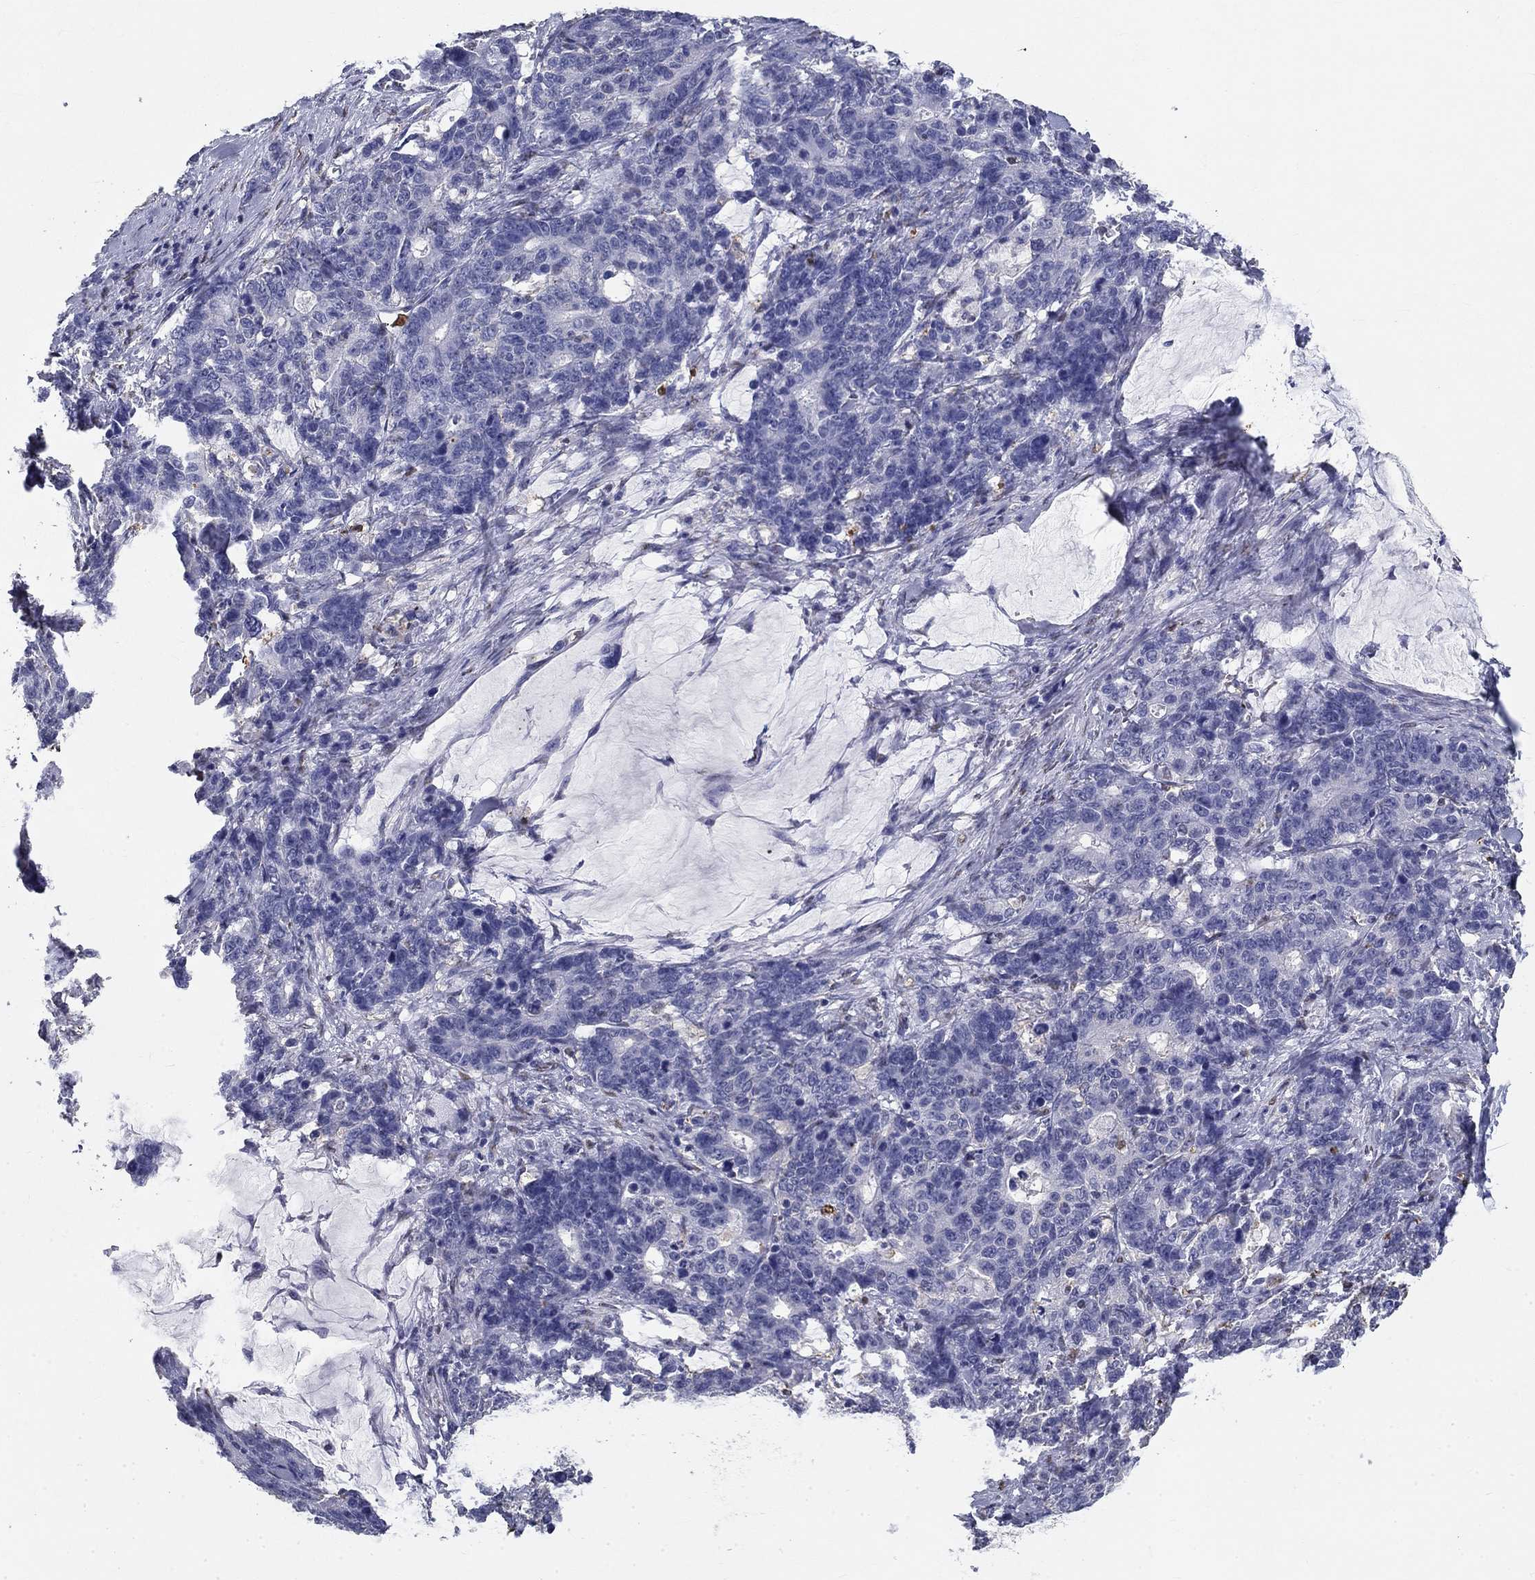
{"staining": {"intensity": "negative", "quantity": "none", "location": "none"}, "tissue": "stomach cancer", "cell_type": "Tumor cells", "image_type": "cancer", "snomed": [{"axis": "morphology", "description": "Normal tissue, NOS"}, {"axis": "morphology", "description": "Adenocarcinoma, NOS"}, {"axis": "topography", "description": "Stomach"}], "caption": "An image of stomach cancer (adenocarcinoma) stained for a protein demonstrates no brown staining in tumor cells.", "gene": "IGSF8", "patient": {"sex": "female", "age": 64}}